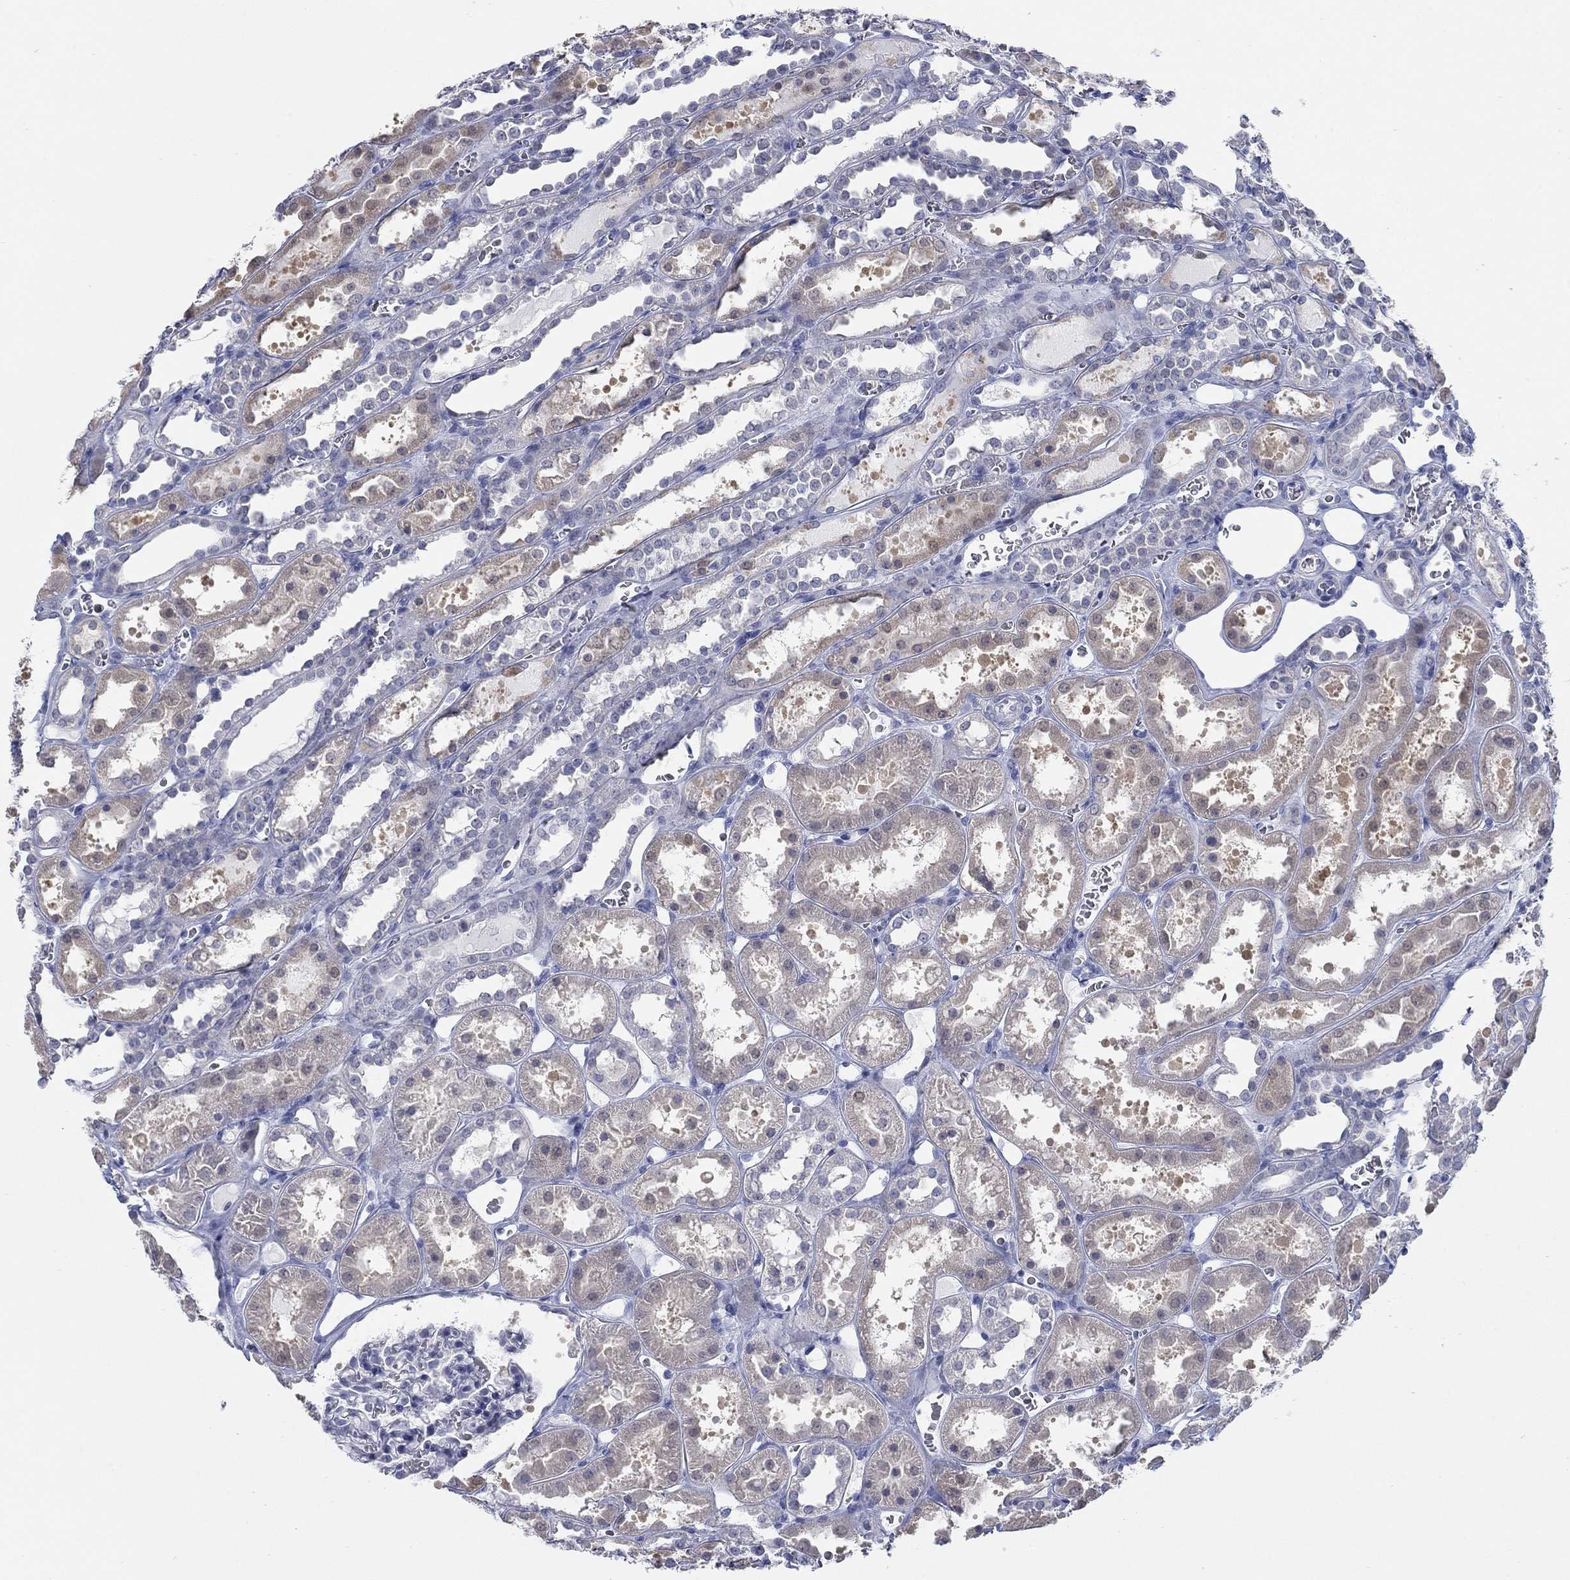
{"staining": {"intensity": "negative", "quantity": "none", "location": "none"}, "tissue": "kidney", "cell_type": "Cells in glomeruli", "image_type": "normal", "snomed": [{"axis": "morphology", "description": "Normal tissue, NOS"}, {"axis": "topography", "description": "Kidney"}], "caption": "DAB (3,3'-diaminobenzidine) immunohistochemical staining of unremarkable human kidney shows no significant positivity in cells in glomeruli.", "gene": "ATP6V1G2", "patient": {"sex": "female", "age": 41}}